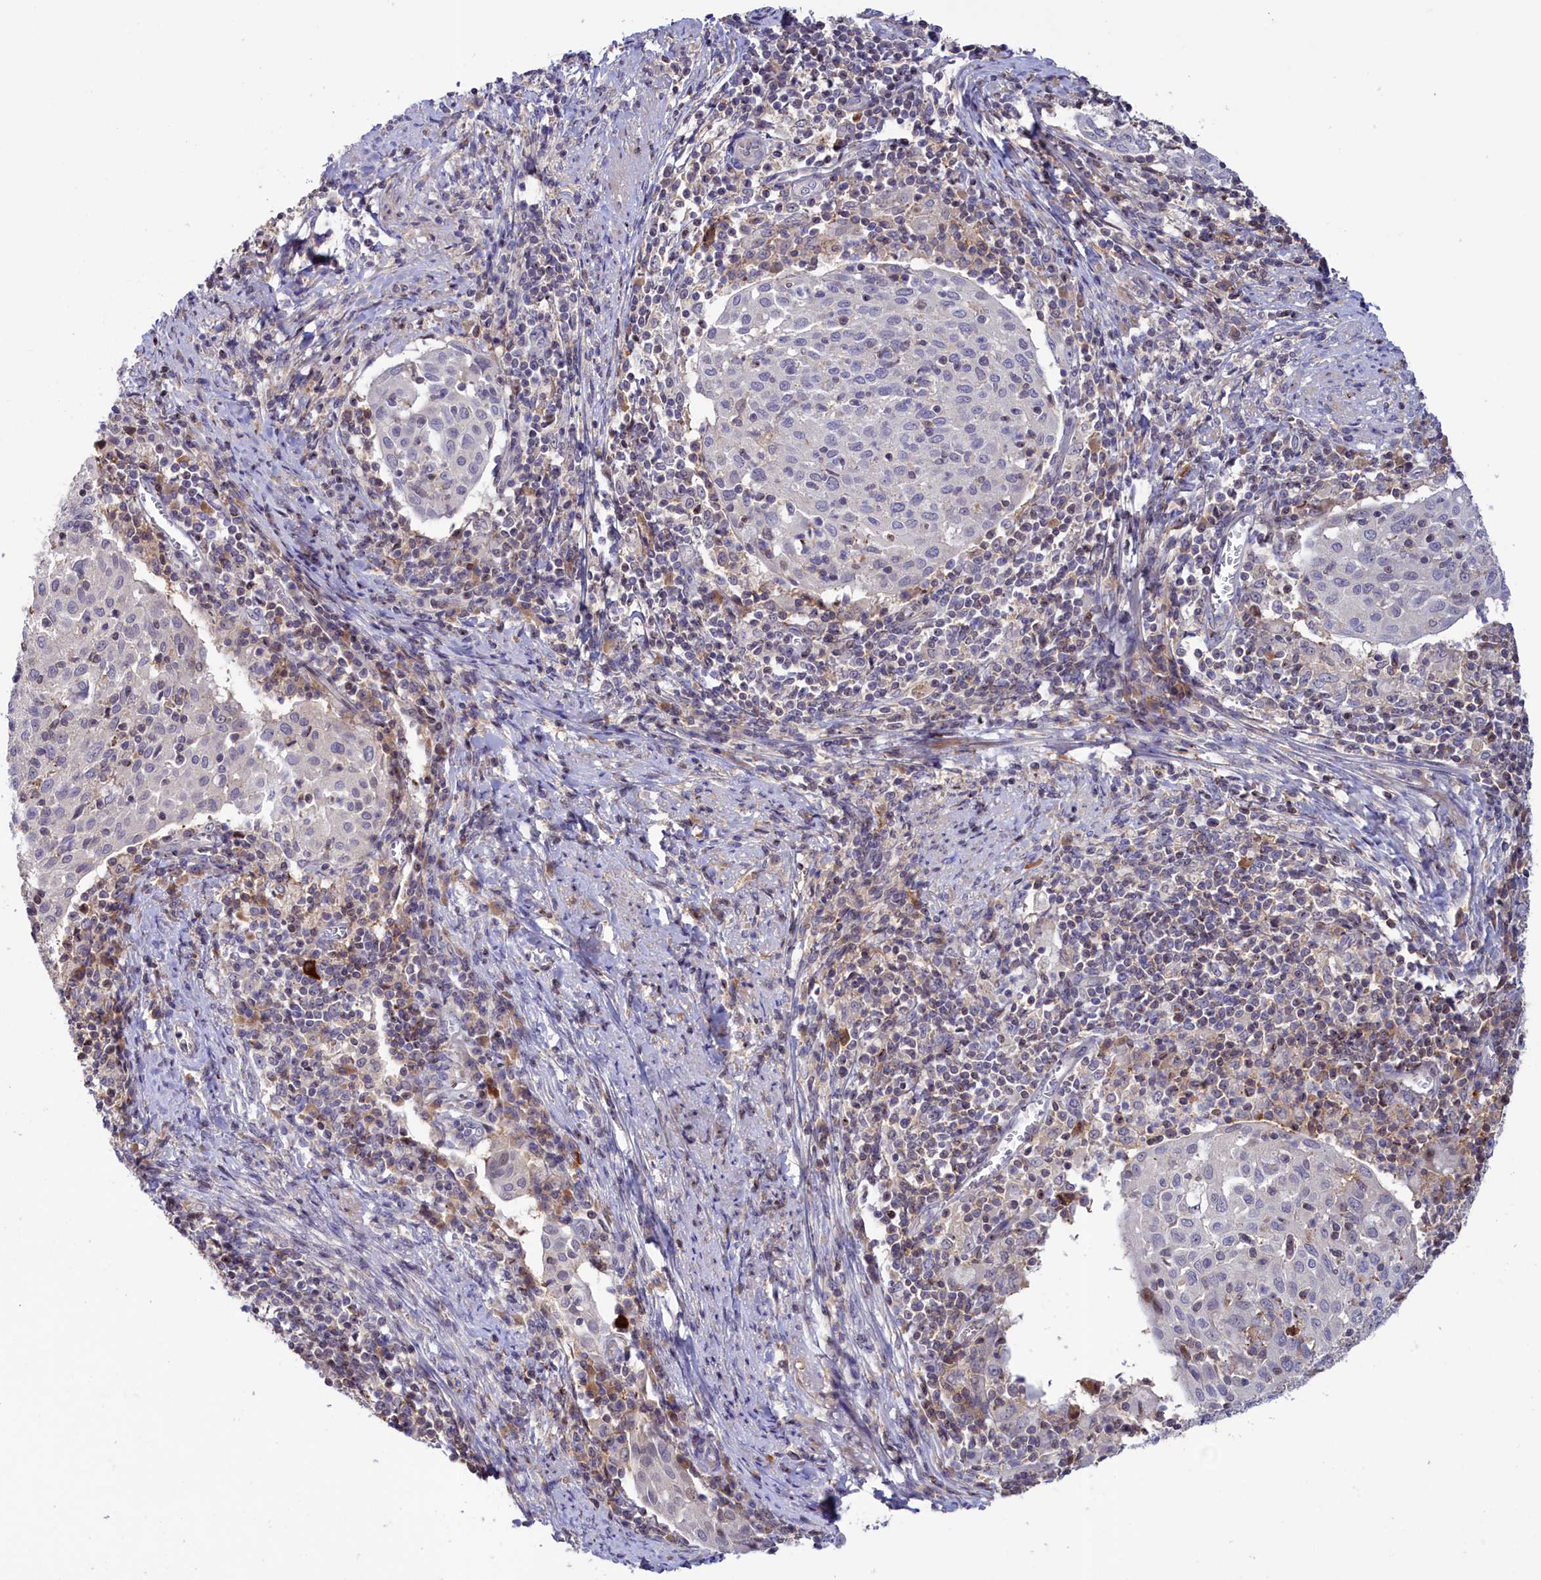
{"staining": {"intensity": "negative", "quantity": "none", "location": "none"}, "tissue": "cervical cancer", "cell_type": "Tumor cells", "image_type": "cancer", "snomed": [{"axis": "morphology", "description": "Squamous cell carcinoma, NOS"}, {"axis": "topography", "description": "Cervix"}], "caption": "Photomicrograph shows no protein staining in tumor cells of cervical cancer (squamous cell carcinoma) tissue. Nuclei are stained in blue.", "gene": "NEURL4", "patient": {"sex": "female", "age": 52}}